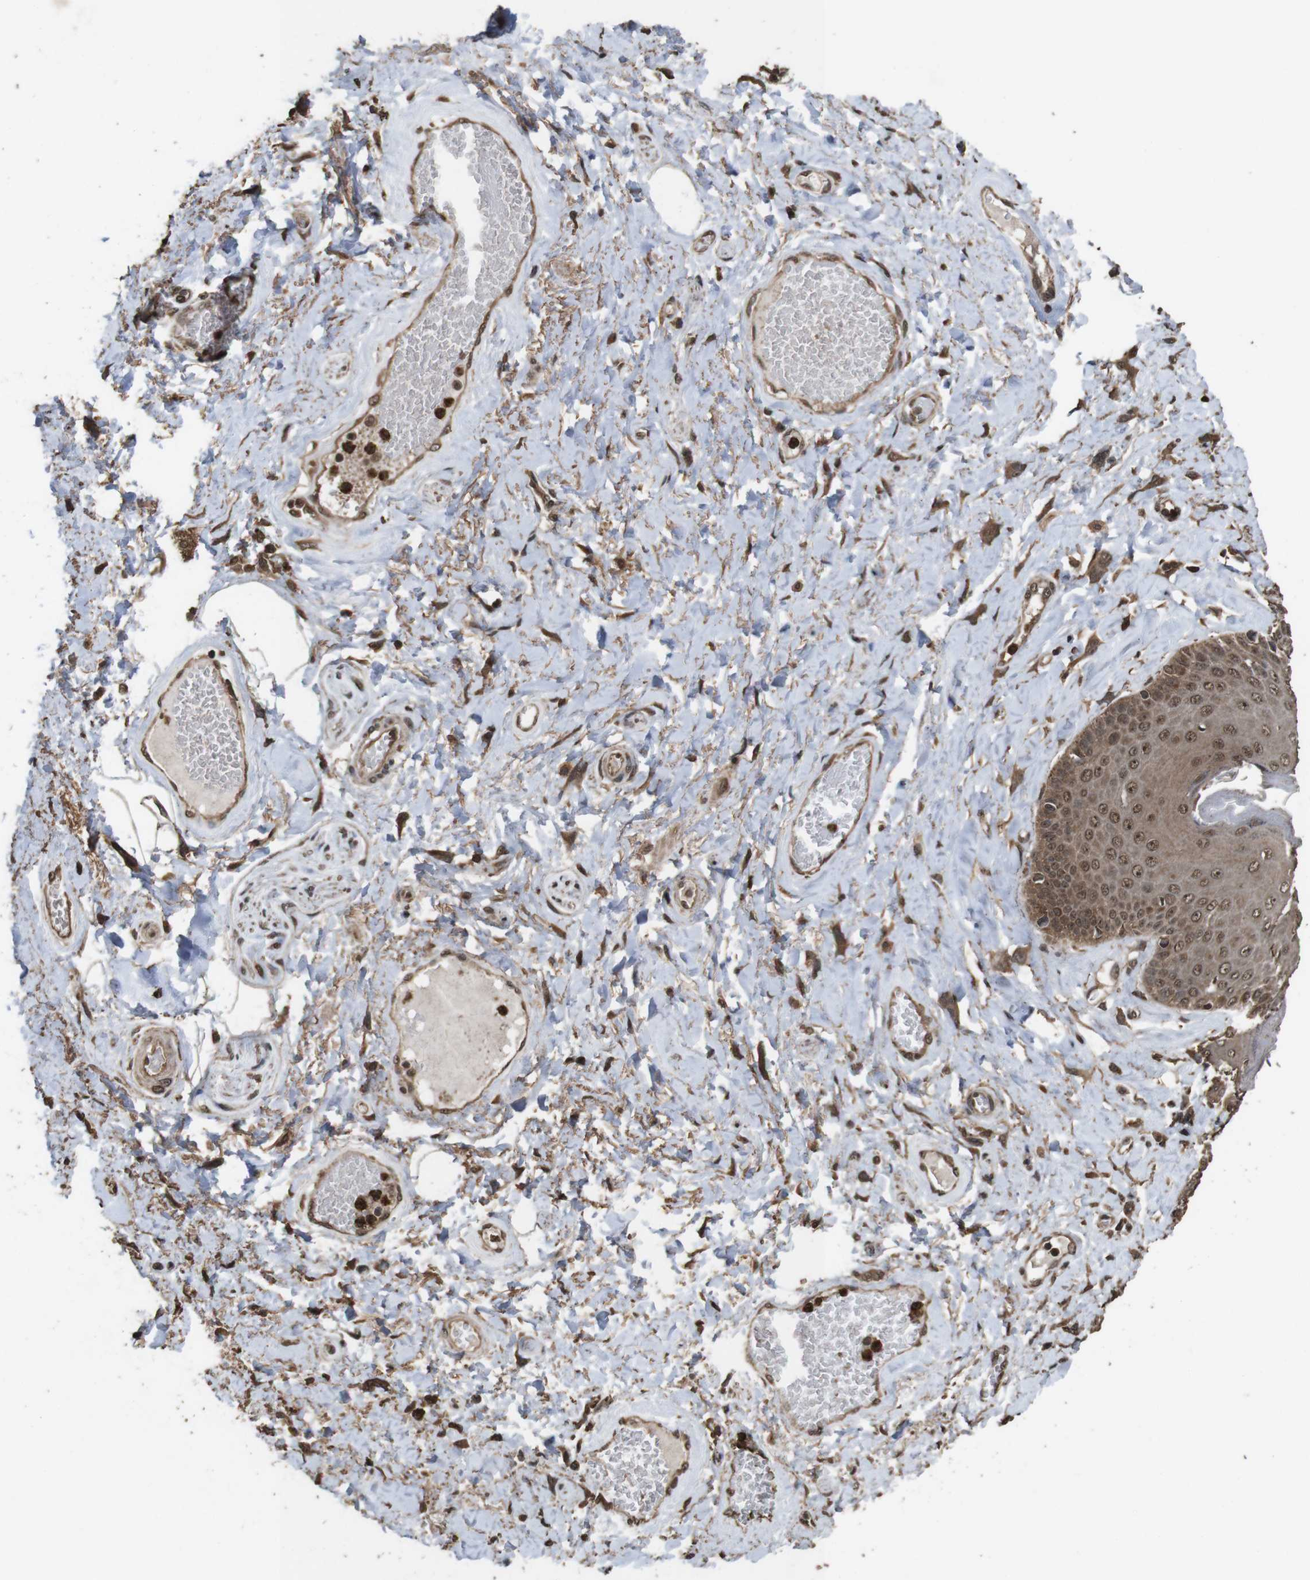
{"staining": {"intensity": "moderate", "quantity": ">75%", "location": "cytoplasmic/membranous,nuclear"}, "tissue": "skin", "cell_type": "Epidermal cells", "image_type": "normal", "snomed": [{"axis": "morphology", "description": "Normal tissue, NOS"}, {"axis": "topography", "description": "Anal"}], "caption": "The immunohistochemical stain shows moderate cytoplasmic/membranous,nuclear expression in epidermal cells of benign skin.", "gene": "RRAS2", "patient": {"sex": "male", "age": 69}}